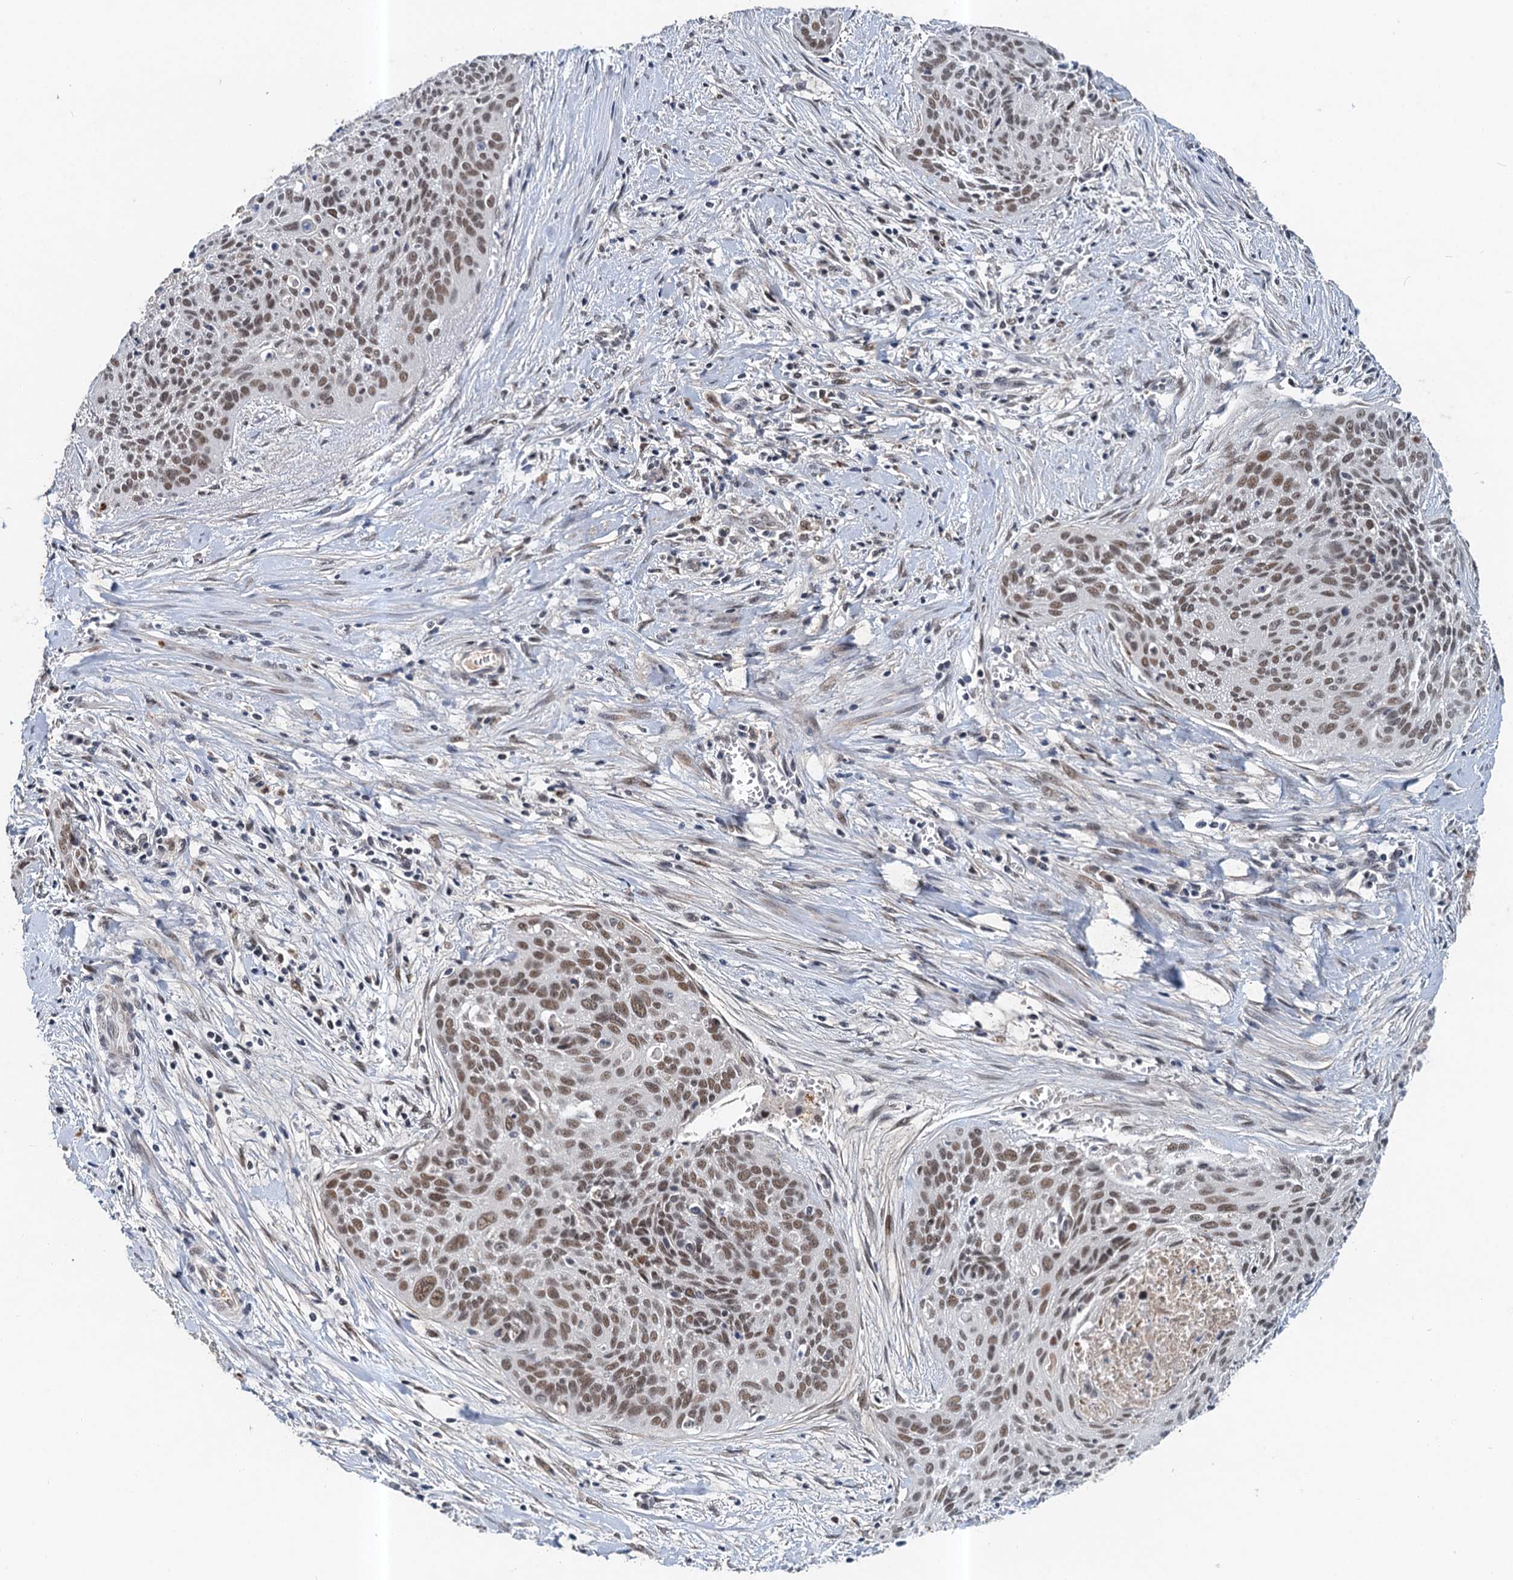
{"staining": {"intensity": "moderate", "quantity": ">75%", "location": "nuclear"}, "tissue": "cervical cancer", "cell_type": "Tumor cells", "image_type": "cancer", "snomed": [{"axis": "morphology", "description": "Squamous cell carcinoma, NOS"}, {"axis": "topography", "description": "Cervix"}], "caption": "A high-resolution histopathology image shows immunohistochemistry staining of cervical squamous cell carcinoma, which exhibits moderate nuclear positivity in about >75% of tumor cells. (Brightfield microscopy of DAB IHC at high magnification).", "gene": "CSTF3", "patient": {"sex": "female", "age": 55}}